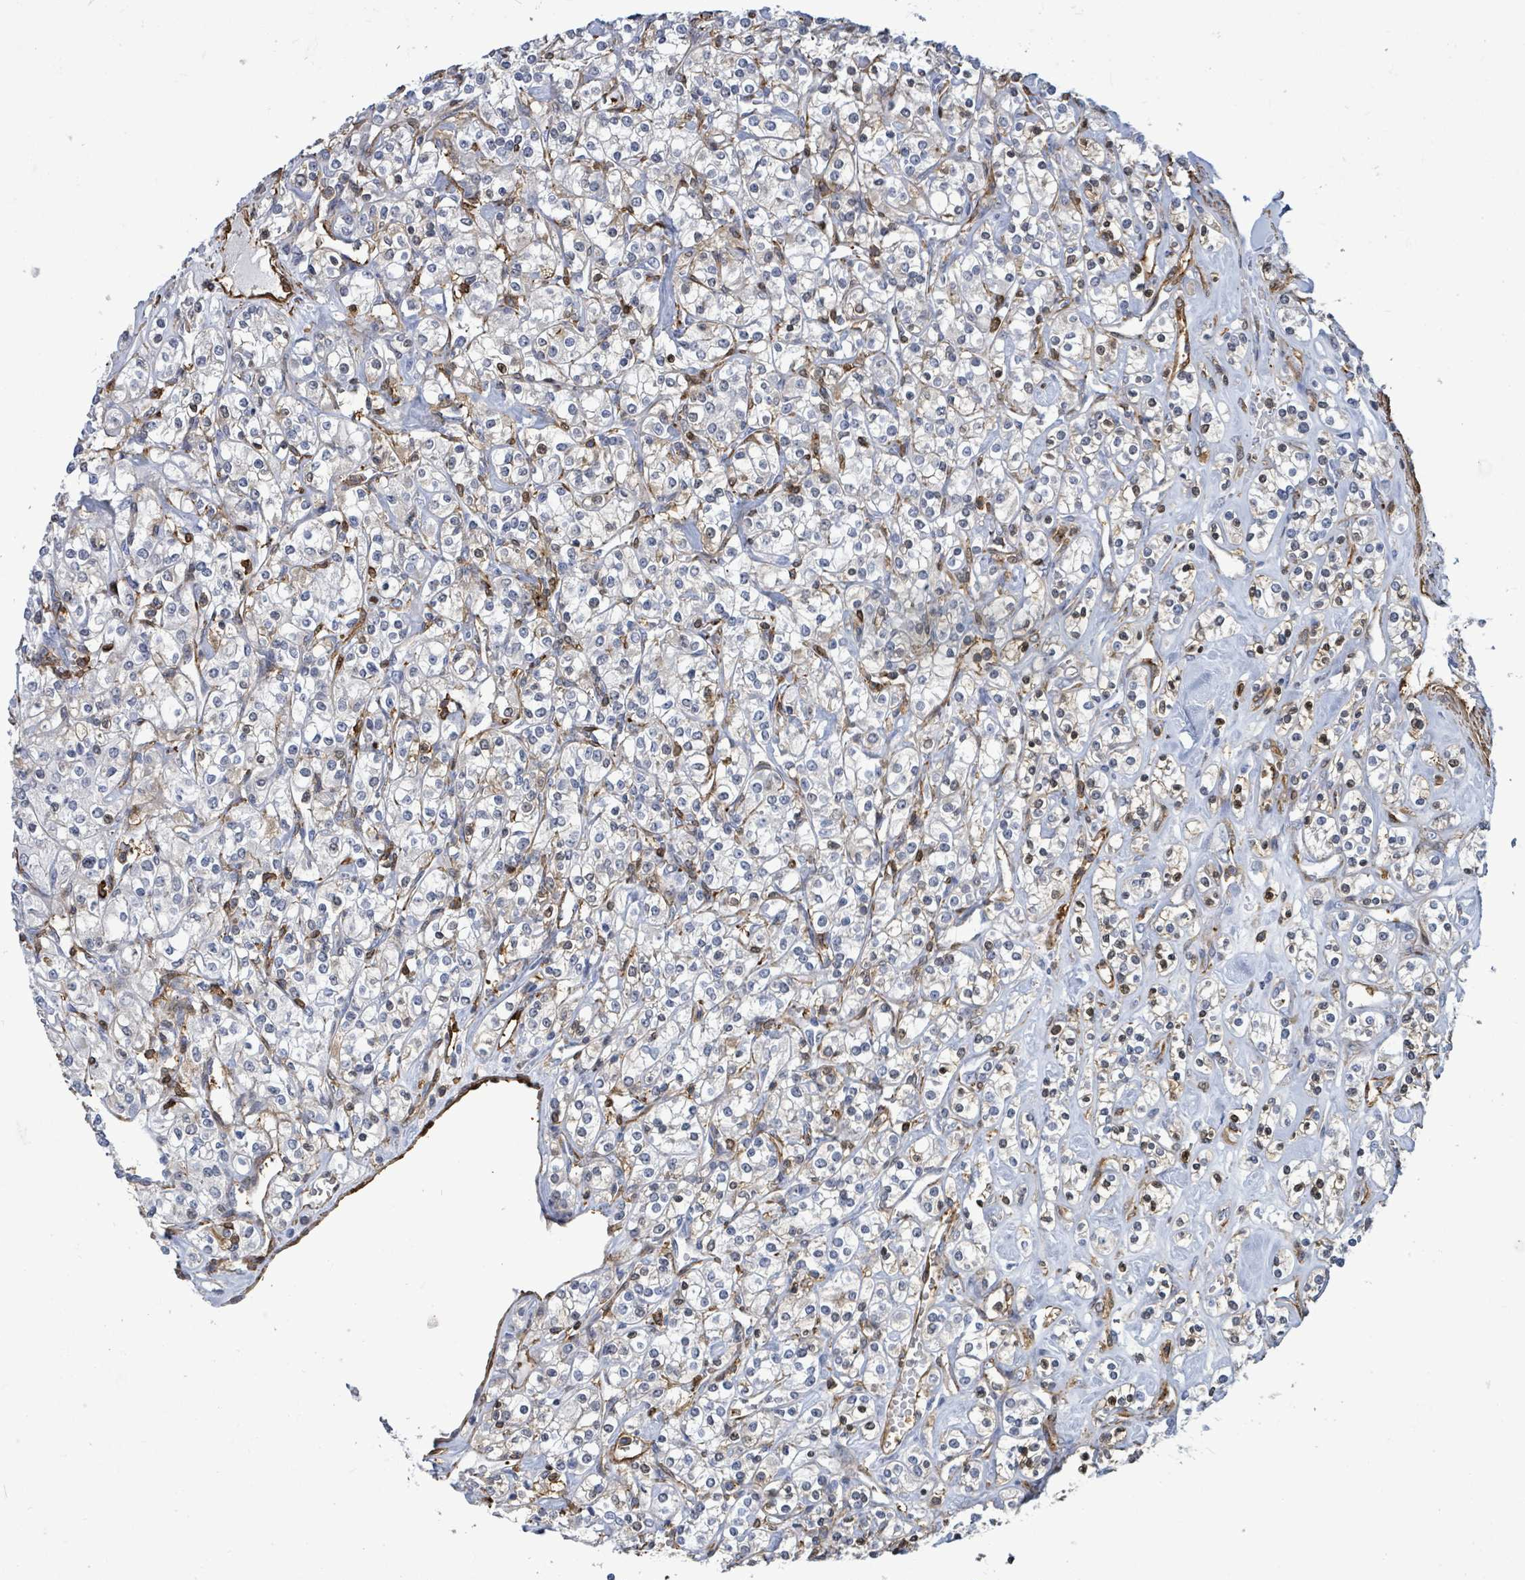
{"staining": {"intensity": "moderate", "quantity": "25%-75%", "location": "cytoplasmic/membranous,nuclear"}, "tissue": "renal cancer", "cell_type": "Tumor cells", "image_type": "cancer", "snomed": [{"axis": "morphology", "description": "Adenocarcinoma, NOS"}, {"axis": "topography", "description": "Kidney"}], "caption": "The photomicrograph exhibits immunohistochemical staining of renal cancer (adenocarcinoma). There is moderate cytoplasmic/membranous and nuclear staining is appreciated in about 25%-75% of tumor cells.", "gene": "PRKRIP1", "patient": {"sex": "male", "age": 77}}